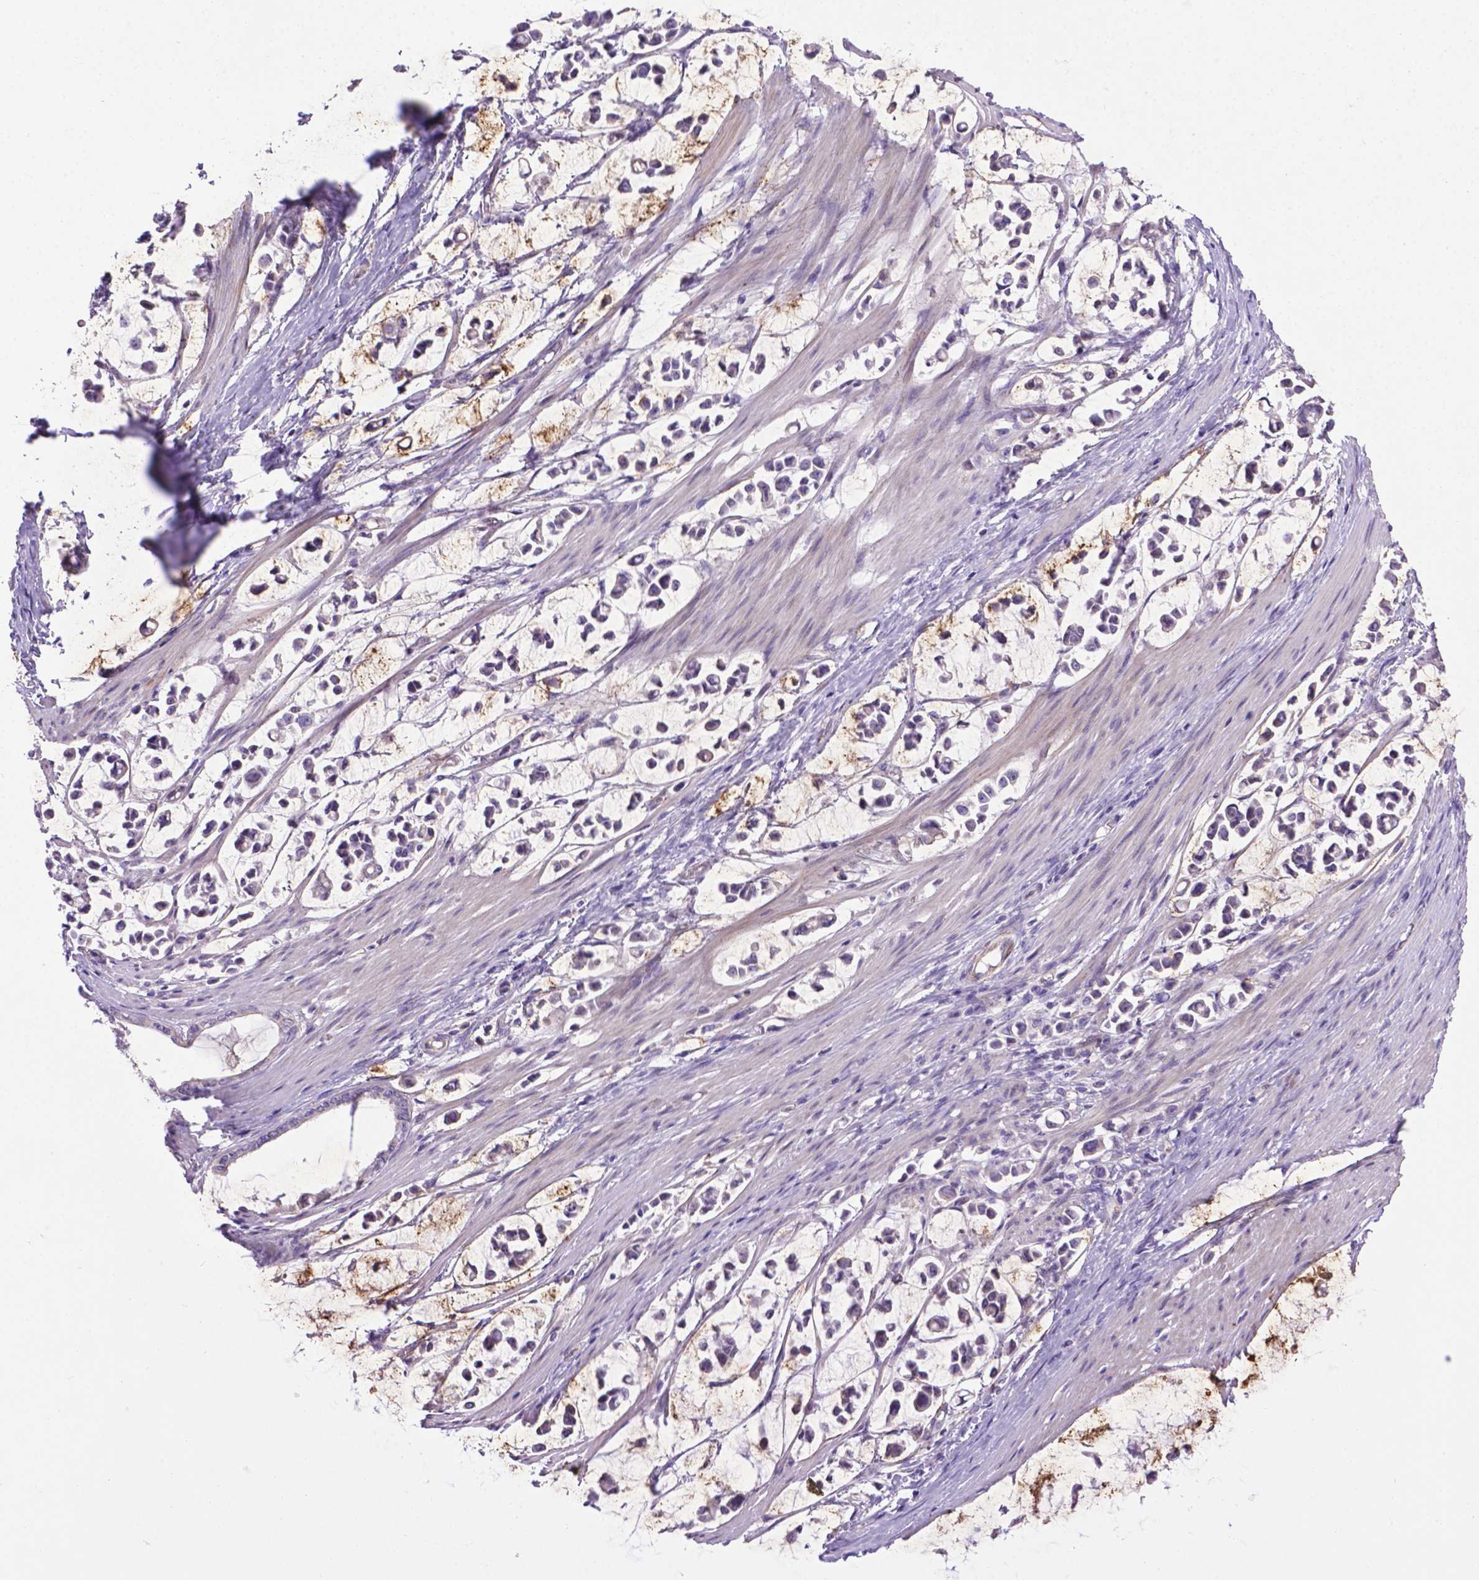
{"staining": {"intensity": "negative", "quantity": "none", "location": "none"}, "tissue": "stomach cancer", "cell_type": "Tumor cells", "image_type": "cancer", "snomed": [{"axis": "morphology", "description": "Adenocarcinoma, NOS"}, {"axis": "topography", "description": "Stomach"}], "caption": "This is an IHC photomicrograph of stomach cancer (adenocarcinoma). There is no staining in tumor cells.", "gene": "CCER2", "patient": {"sex": "male", "age": 82}}